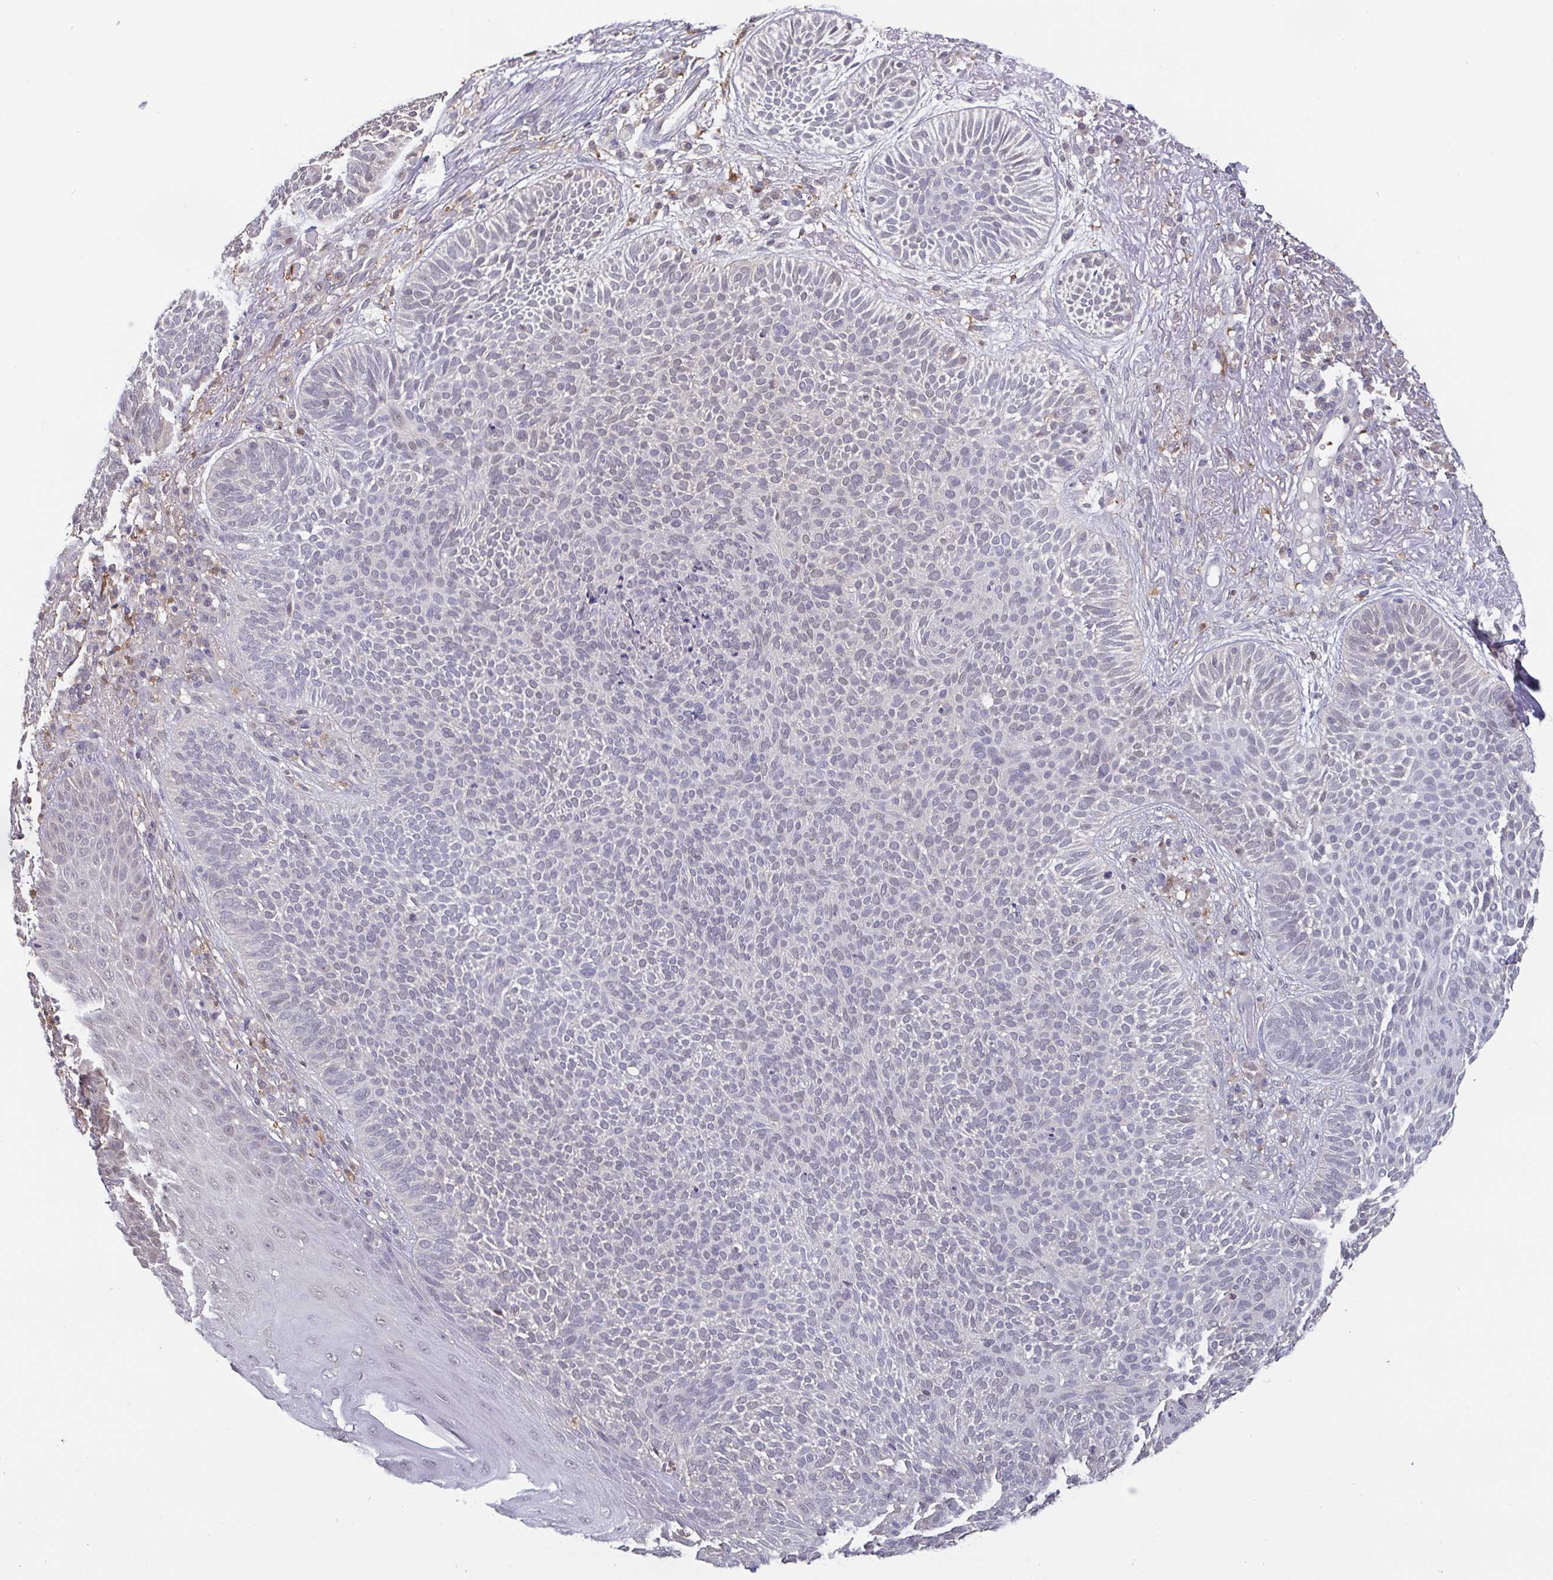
{"staining": {"intensity": "negative", "quantity": "none", "location": "none"}, "tissue": "skin cancer", "cell_type": "Tumor cells", "image_type": "cancer", "snomed": [{"axis": "morphology", "description": "Basal cell carcinoma"}, {"axis": "topography", "description": "Skin"}, {"axis": "topography", "description": "Skin of face"}], "caption": "Skin basal cell carcinoma was stained to show a protein in brown. There is no significant expression in tumor cells. Brightfield microscopy of IHC stained with DAB (brown) and hematoxylin (blue), captured at high magnification.", "gene": "IDH1", "patient": {"sex": "female", "age": 82}}